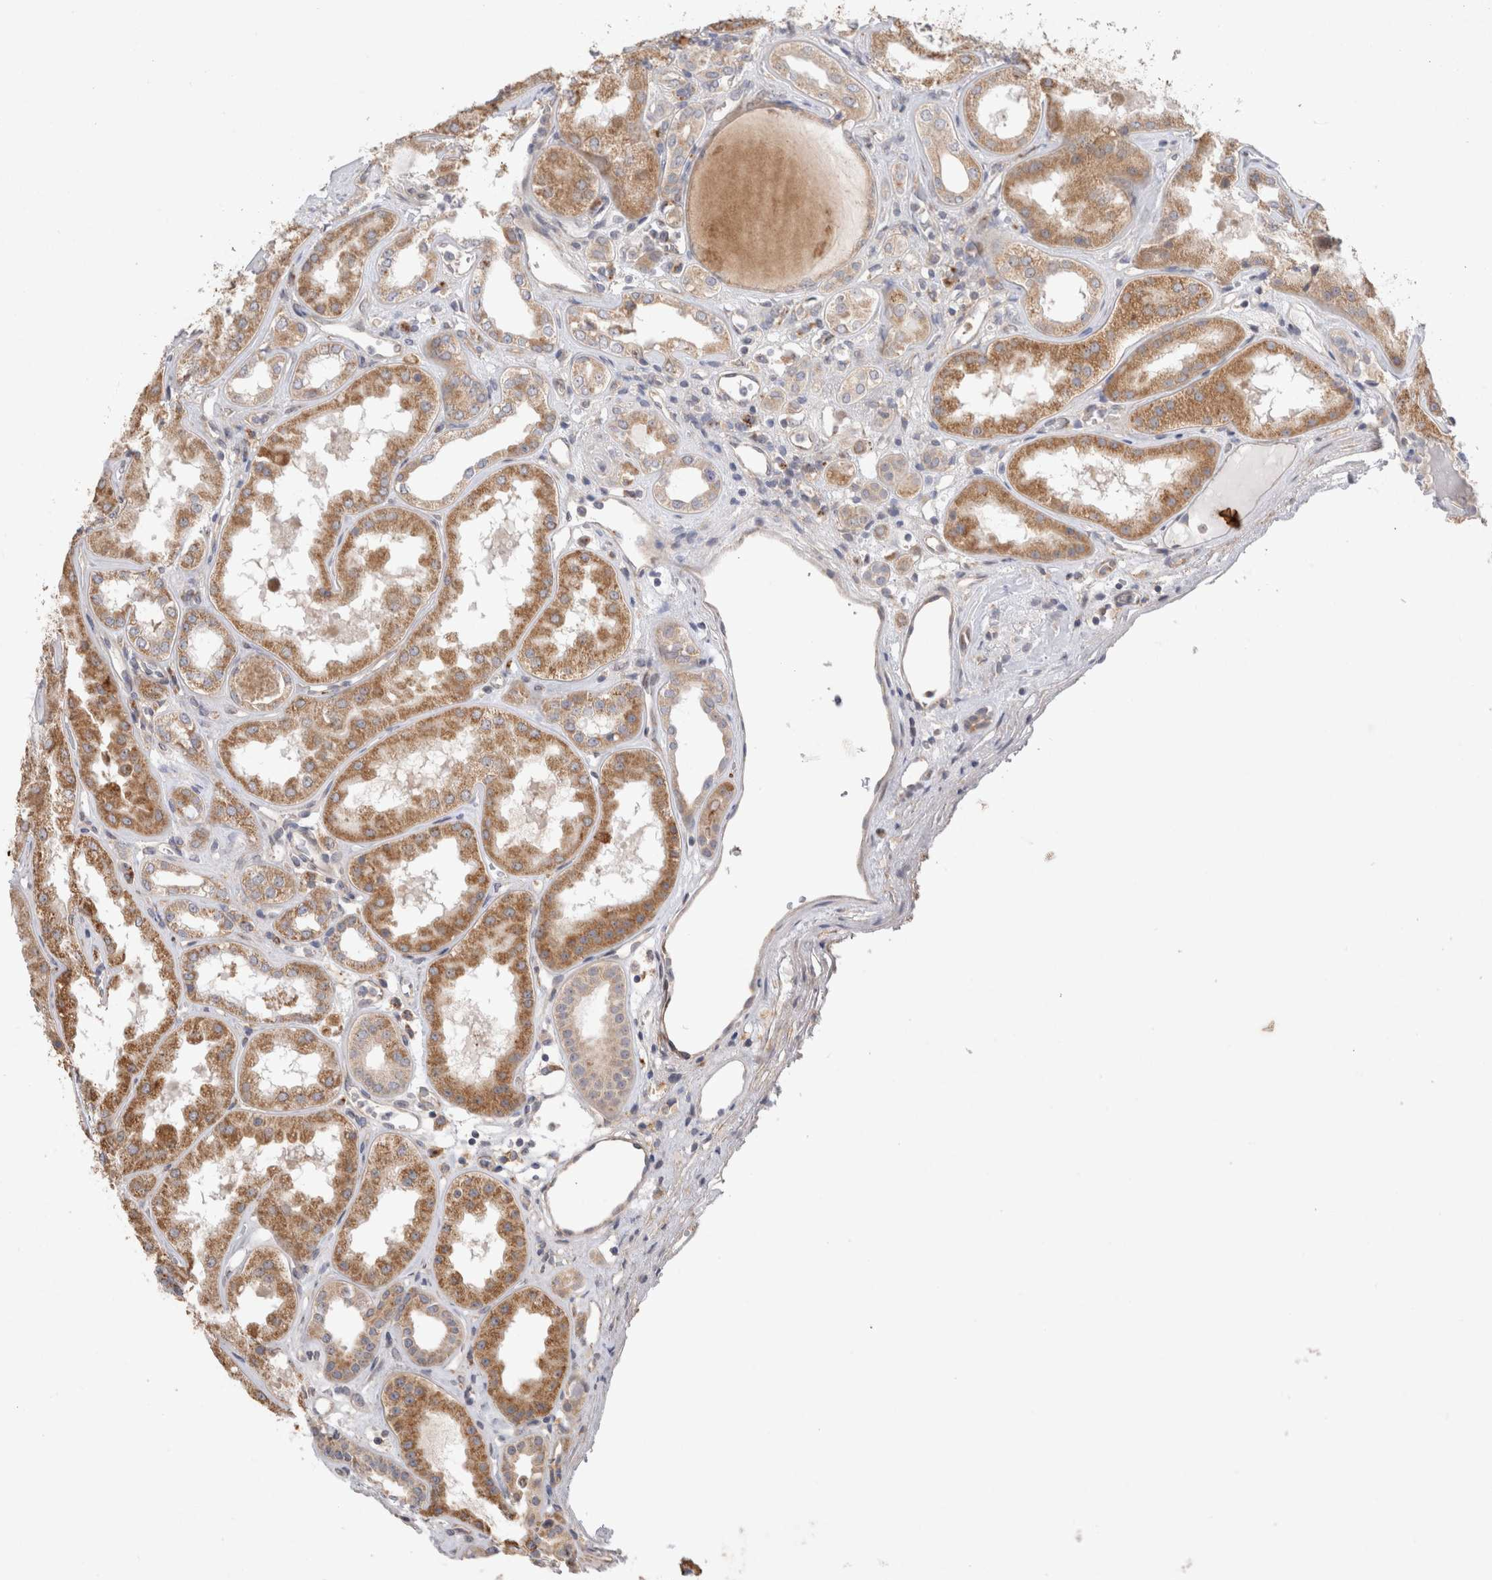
{"staining": {"intensity": "weak", "quantity": "25%-75%", "location": "cytoplasmic/membranous"}, "tissue": "kidney", "cell_type": "Cells in glomeruli", "image_type": "normal", "snomed": [{"axis": "morphology", "description": "Normal tissue, NOS"}, {"axis": "topography", "description": "Kidney"}], "caption": "Immunohistochemical staining of benign human kidney reveals 25%-75% levels of weak cytoplasmic/membranous protein positivity in about 25%-75% of cells in glomeruli. (DAB = brown stain, brightfield microscopy at high magnification).", "gene": "NPC1", "patient": {"sex": "female", "age": 56}}